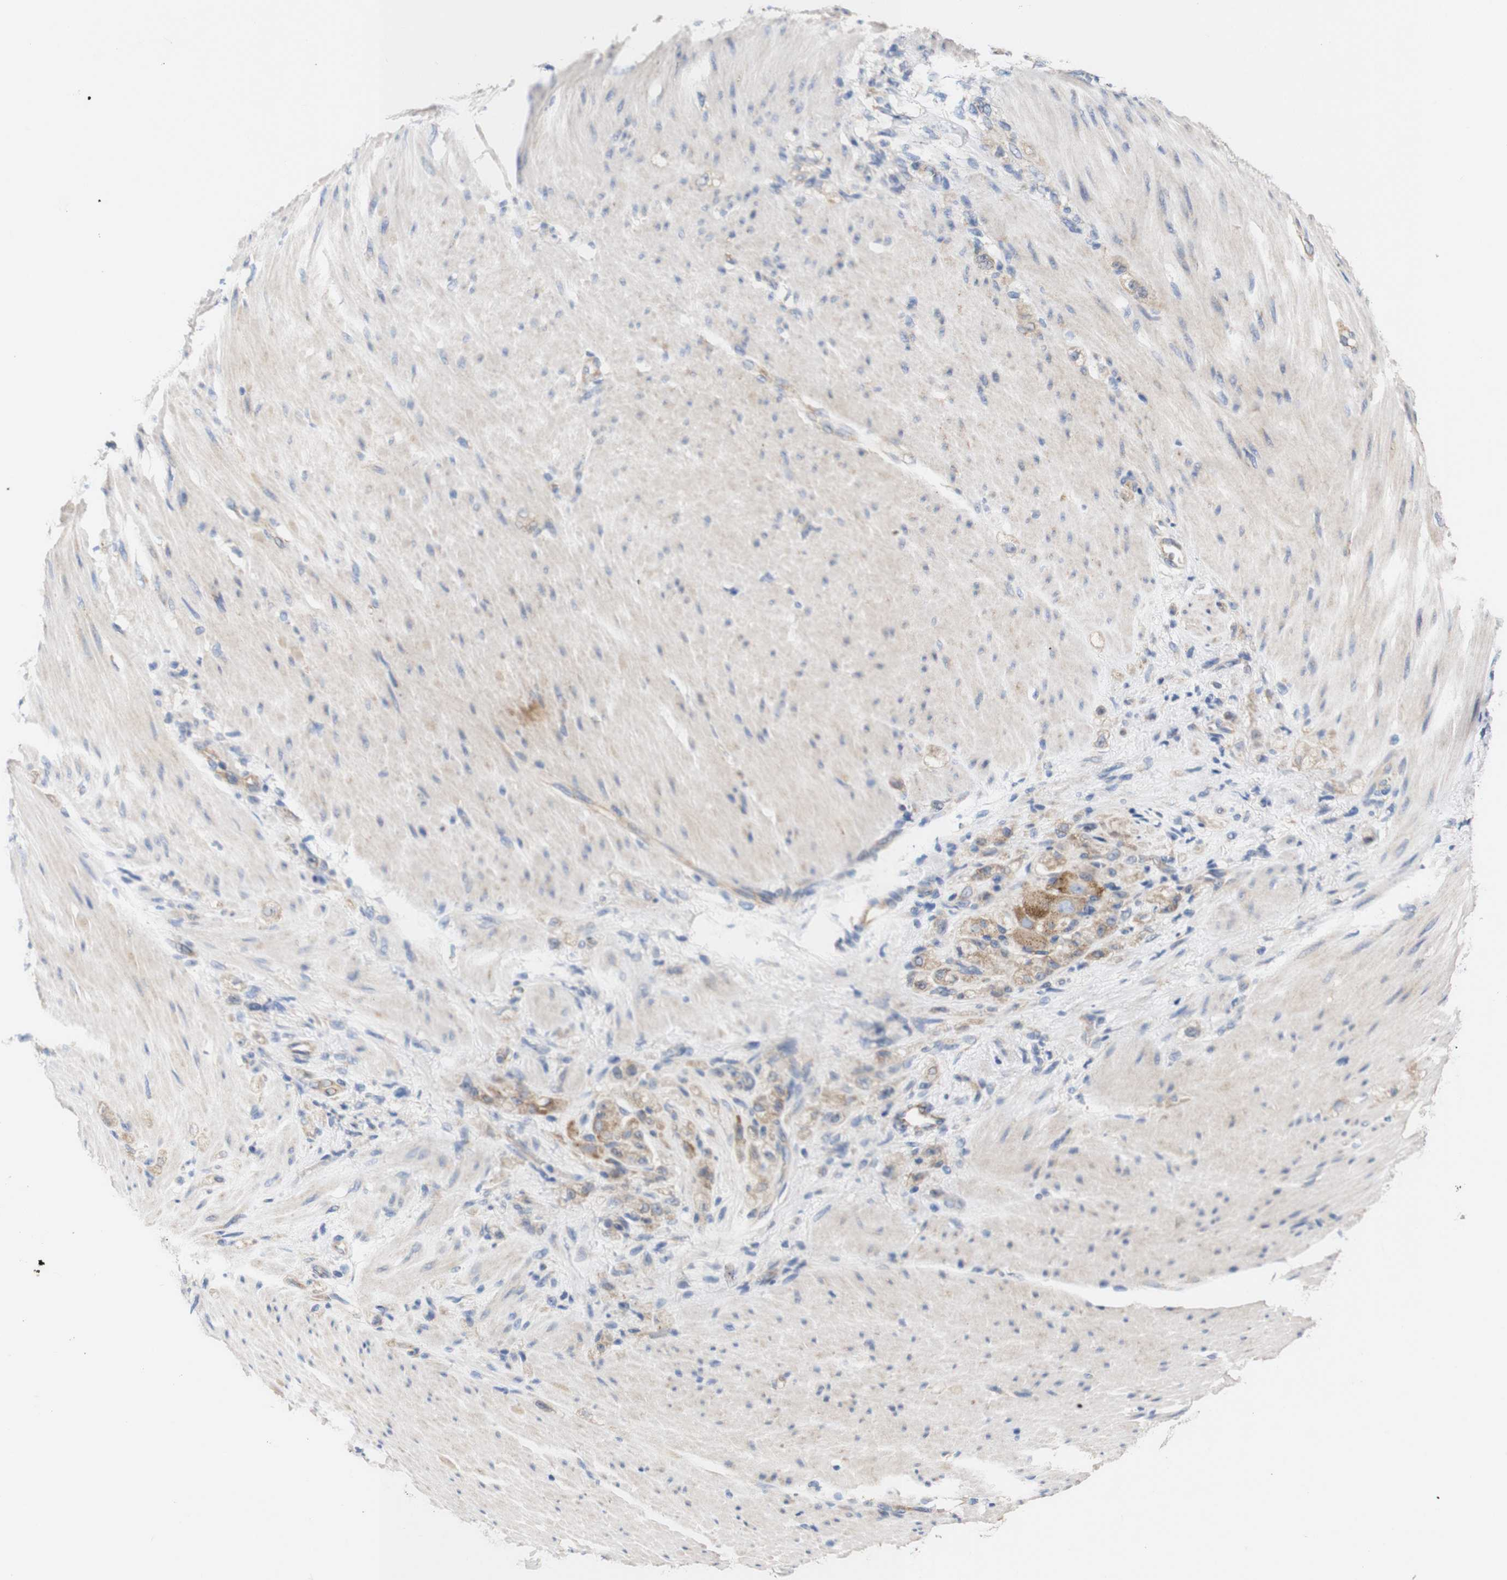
{"staining": {"intensity": "moderate", "quantity": ">75%", "location": "cytoplasmic/membranous"}, "tissue": "stomach cancer", "cell_type": "Tumor cells", "image_type": "cancer", "snomed": [{"axis": "morphology", "description": "Adenocarcinoma, NOS"}, {"axis": "topography", "description": "Stomach"}], "caption": "This image exhibits immunohistochemistry staining of stomach cancer (adenocarcinoma), with medium moderate cytoplasmic/membranous staining in approximately >75% of tumor cells.", "gene": "TRIM5", "patient": {"sex": "male", "age": 82}}